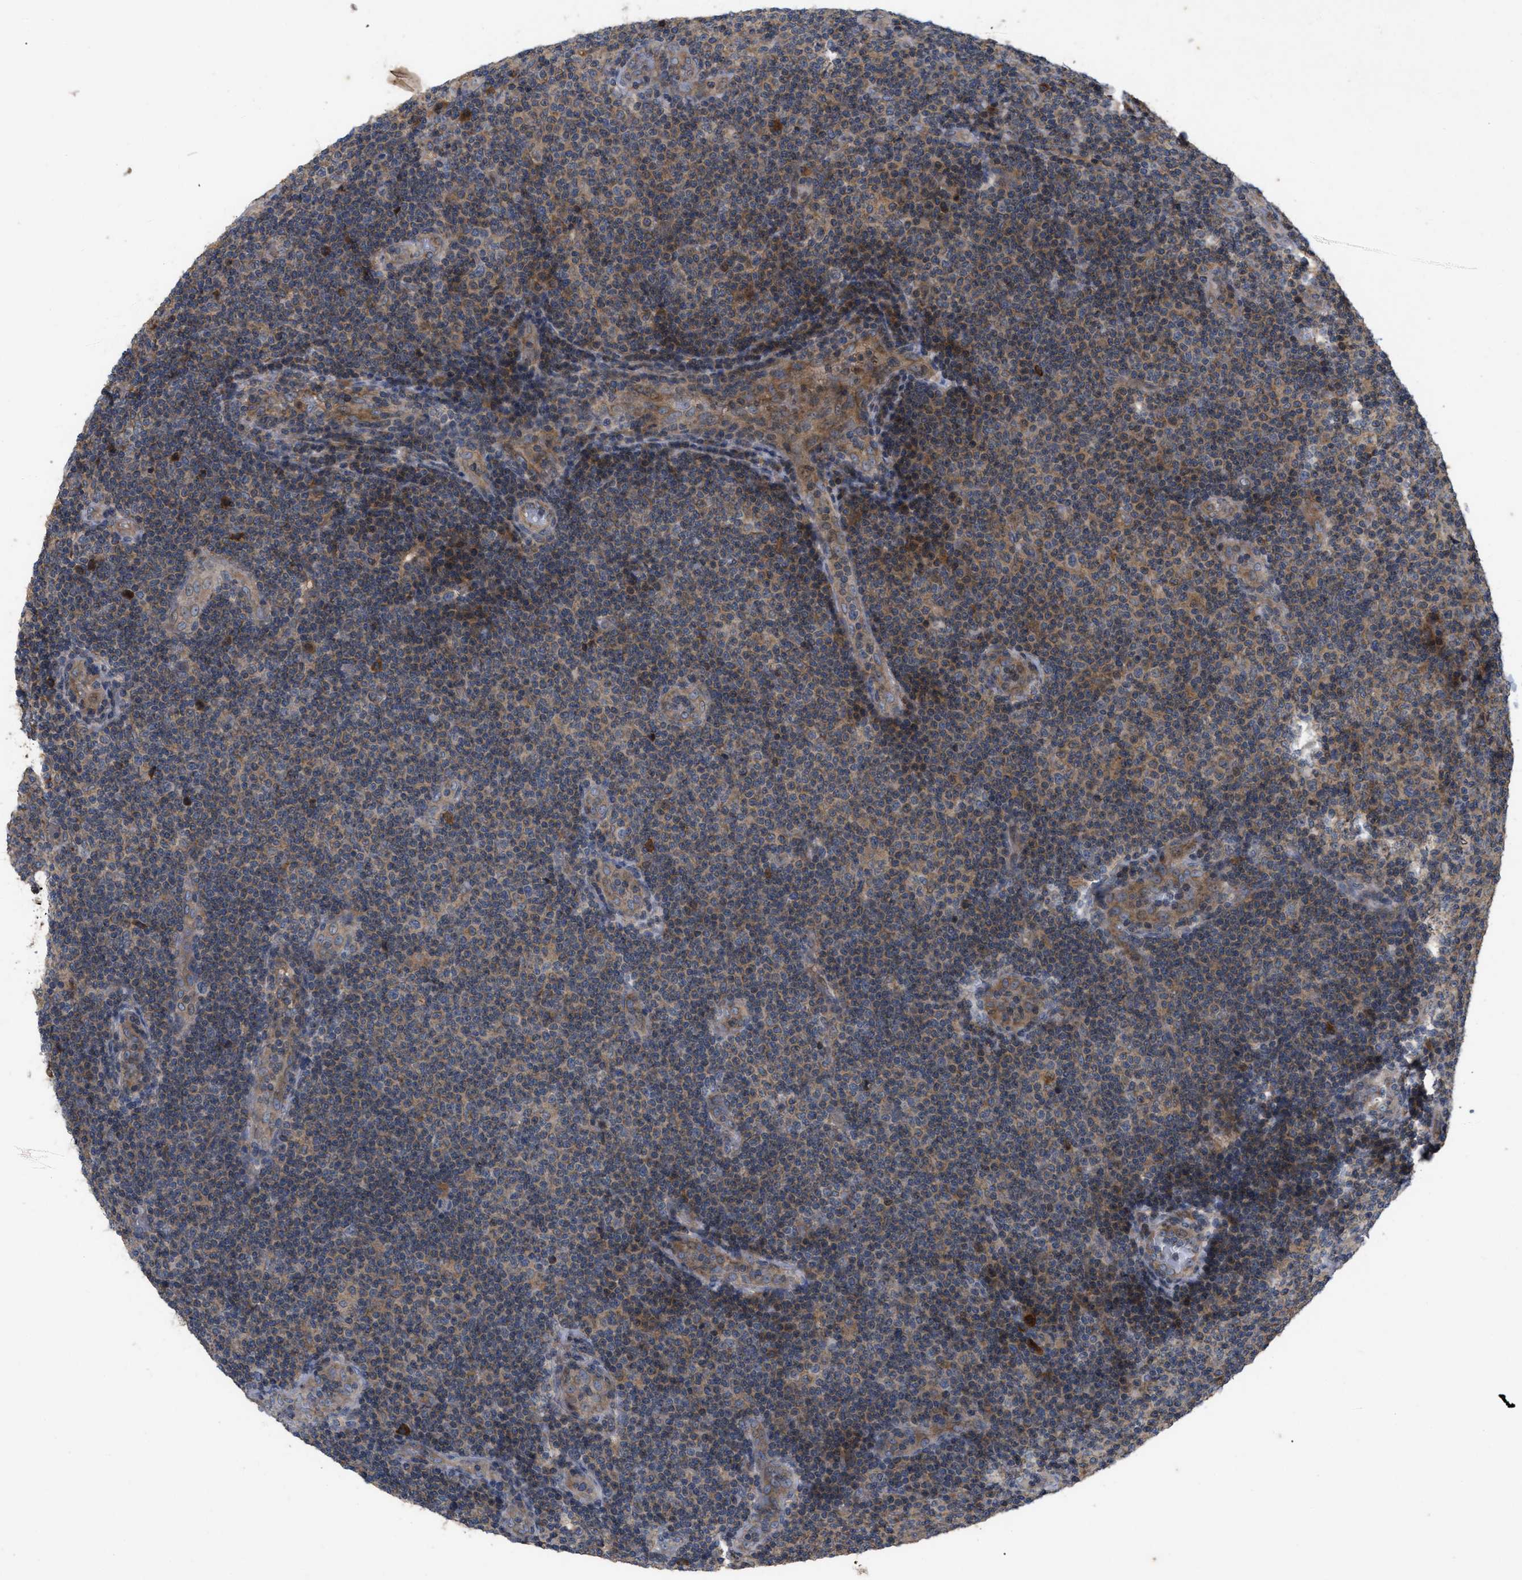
{"staining": {"intensity": "moderate", "quantity": "25%-75%", "location": "cytoplasmic/membranous"}, "tissue": "lymphoma", "cell_type": "Tumor cells", "image_type": "cancer", "snomed": [{"axis": "morphology", "description": "Malignant lymphoma, non-Hodgkin's type, Low grade"}, {"axis": "topography", "description": "Lymph node"}], "caption": "The micrograph reveals immunohistochemical staining of low-grade malignant lymphoma, non-Hodgkin's type. There is moderate cytoplasmic/membranous positivity is present in about 25%-75% of tumor cells.", "gene": "RAB2A", "patient": {"sex": "male", "age": 83}}